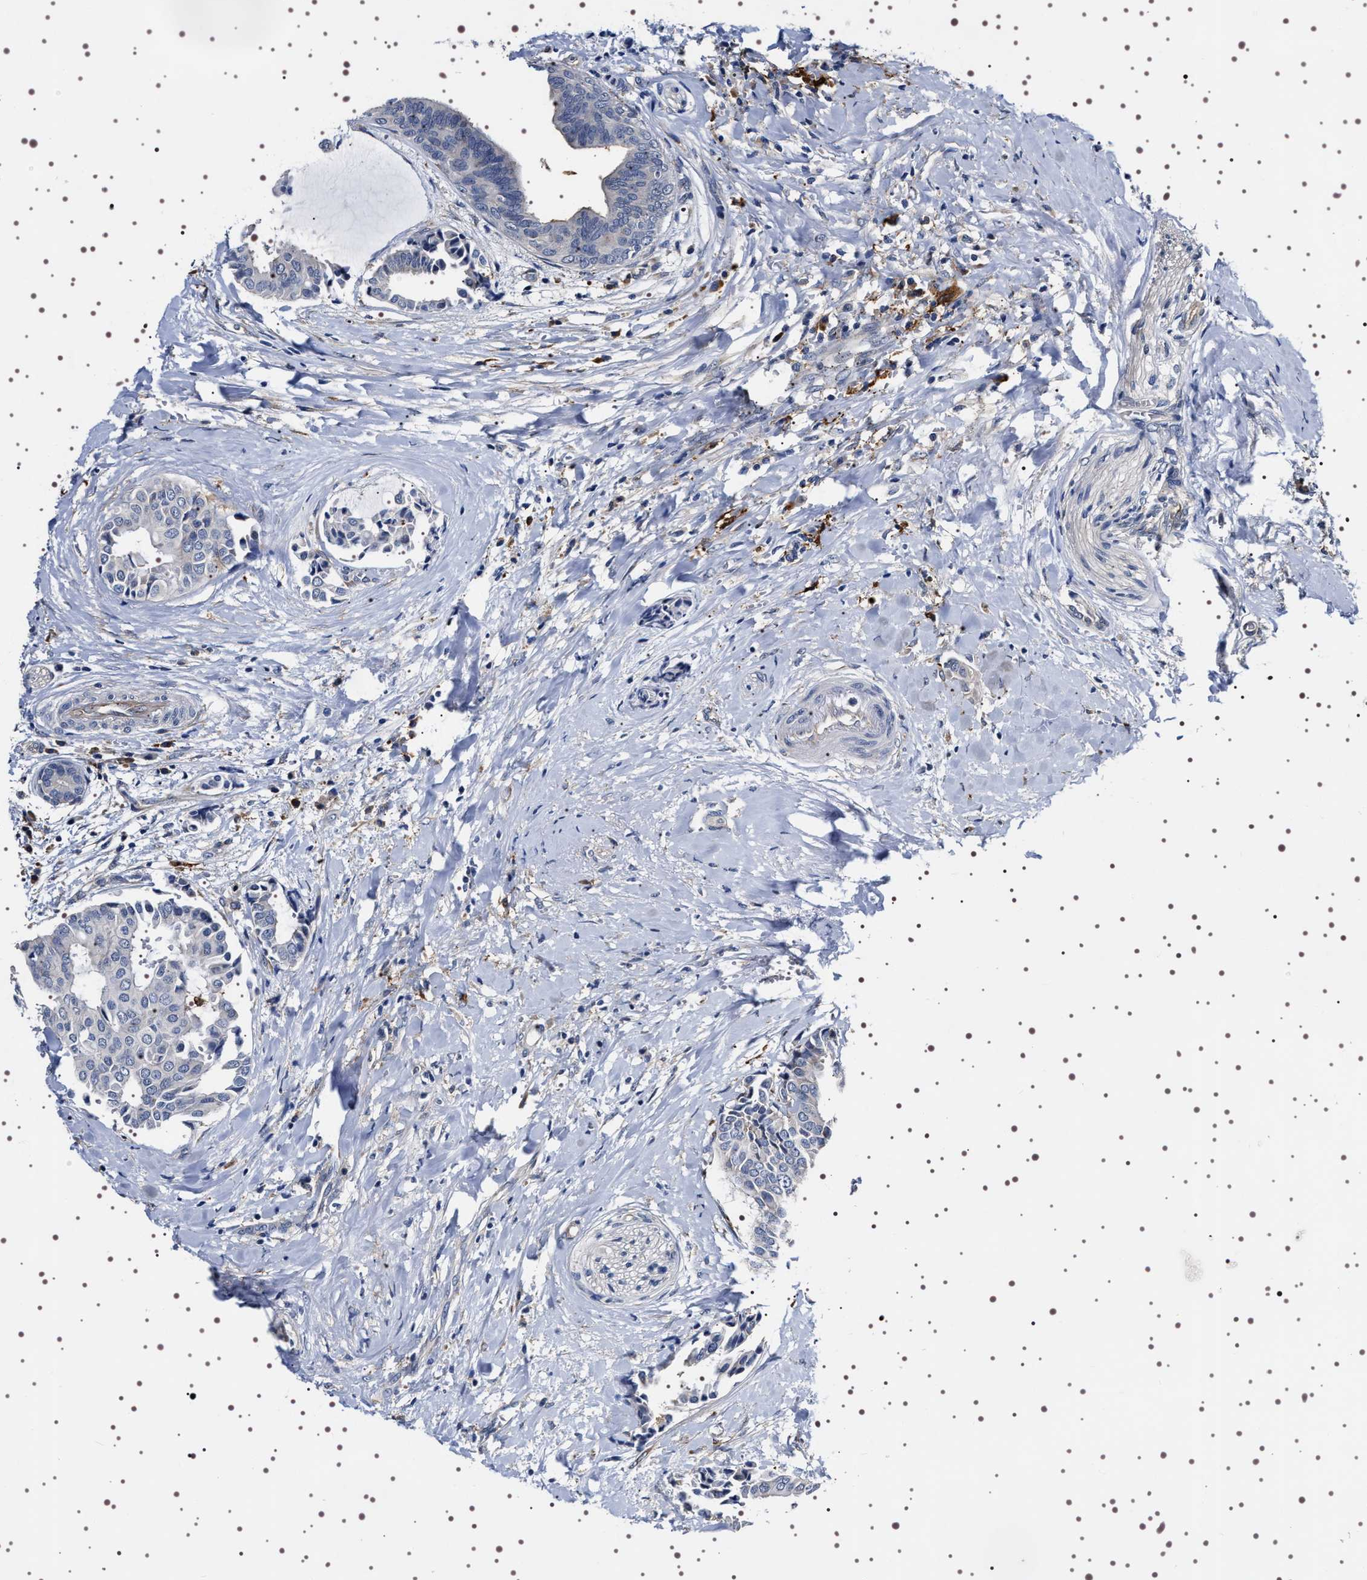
{"staining": {"intensity": "negative", "quantity": "none", "location": "none"}, "tissue": "head and neck cancer", "cell_type": "Tumor cells", "image_type": "cancer", "snomed": [{"axis": "morphology", "description": "Adenocarcinoma, NOS"}, {"axis": "topography", "description": "Salivary gland"}, {"axis": "topography", "description": "Head-Neck"}], "caption": "High power microscopy micrograph of an IHC histopathology image of adenocarcinoma (head and neck), revealing no significant expression in tumor cells. (Stains: DAB (3,3'-diaminobenzidine) immunohistochemistry (IHC) with hematoxylin counter stain, Microscopy: brightfield microscopy at high magnification).", "gene": "ALPL", "patient": {"sex": "female", "age": 59}}